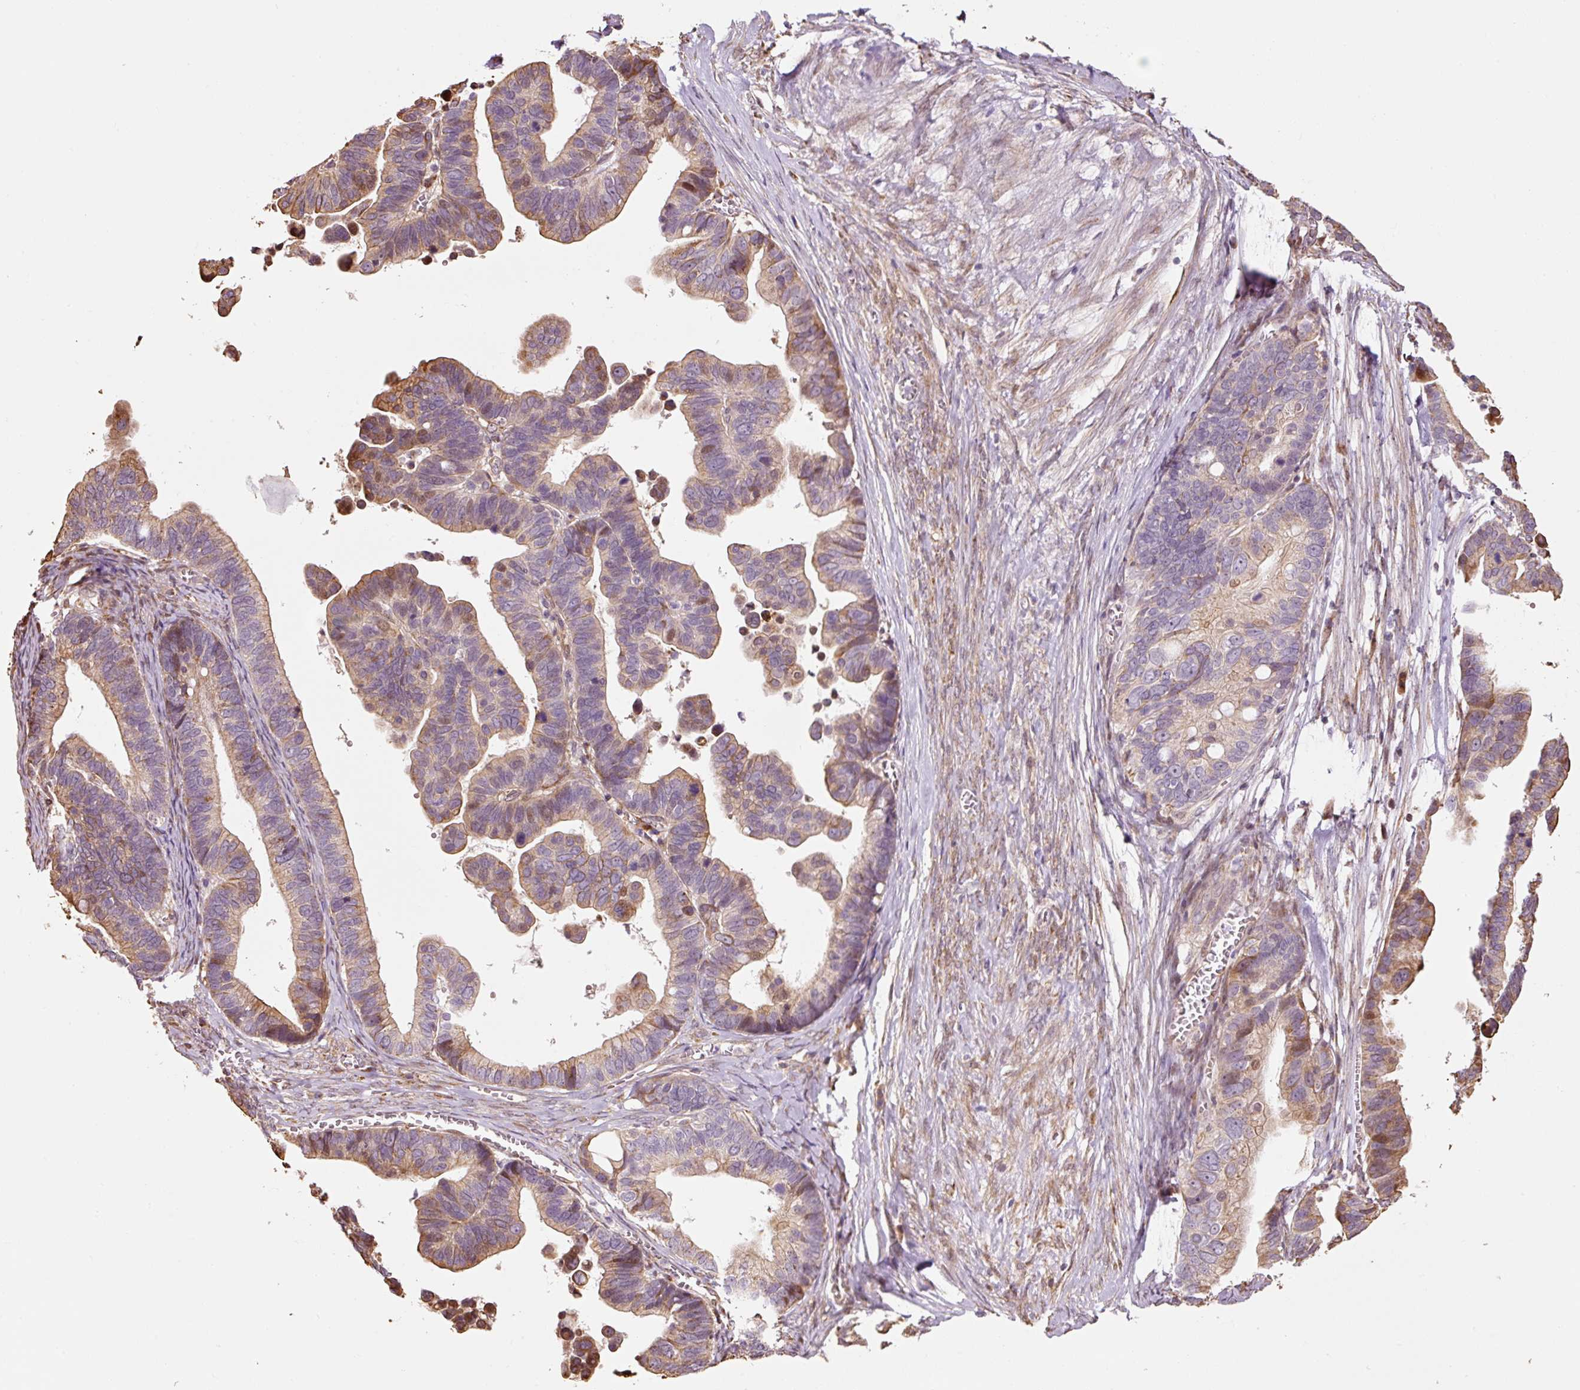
{"staining": {"intensity": "moderate", "quantity": "25%-75%", "location": "cytoplasmic/membranous"}, "tissue": "ovarian cancer", "cell_type": "Tumor cells", "image_type": "cancer", "snomed": [{"axis": "morphology", "description": "Cystadenocarcinoma, serous, NOS"}, {"axis": "topography", "description": "Ovary"}], "caption": "A high-resolution micrograph shows immunohistochemistry staining of ovarian cancer, which exhibits moderate cytoplasmic/membranous positivity in approximately 25%-75% of tumor cells.", "gene": "ETF1", "patient": {"sex": "female", "age": 56}}